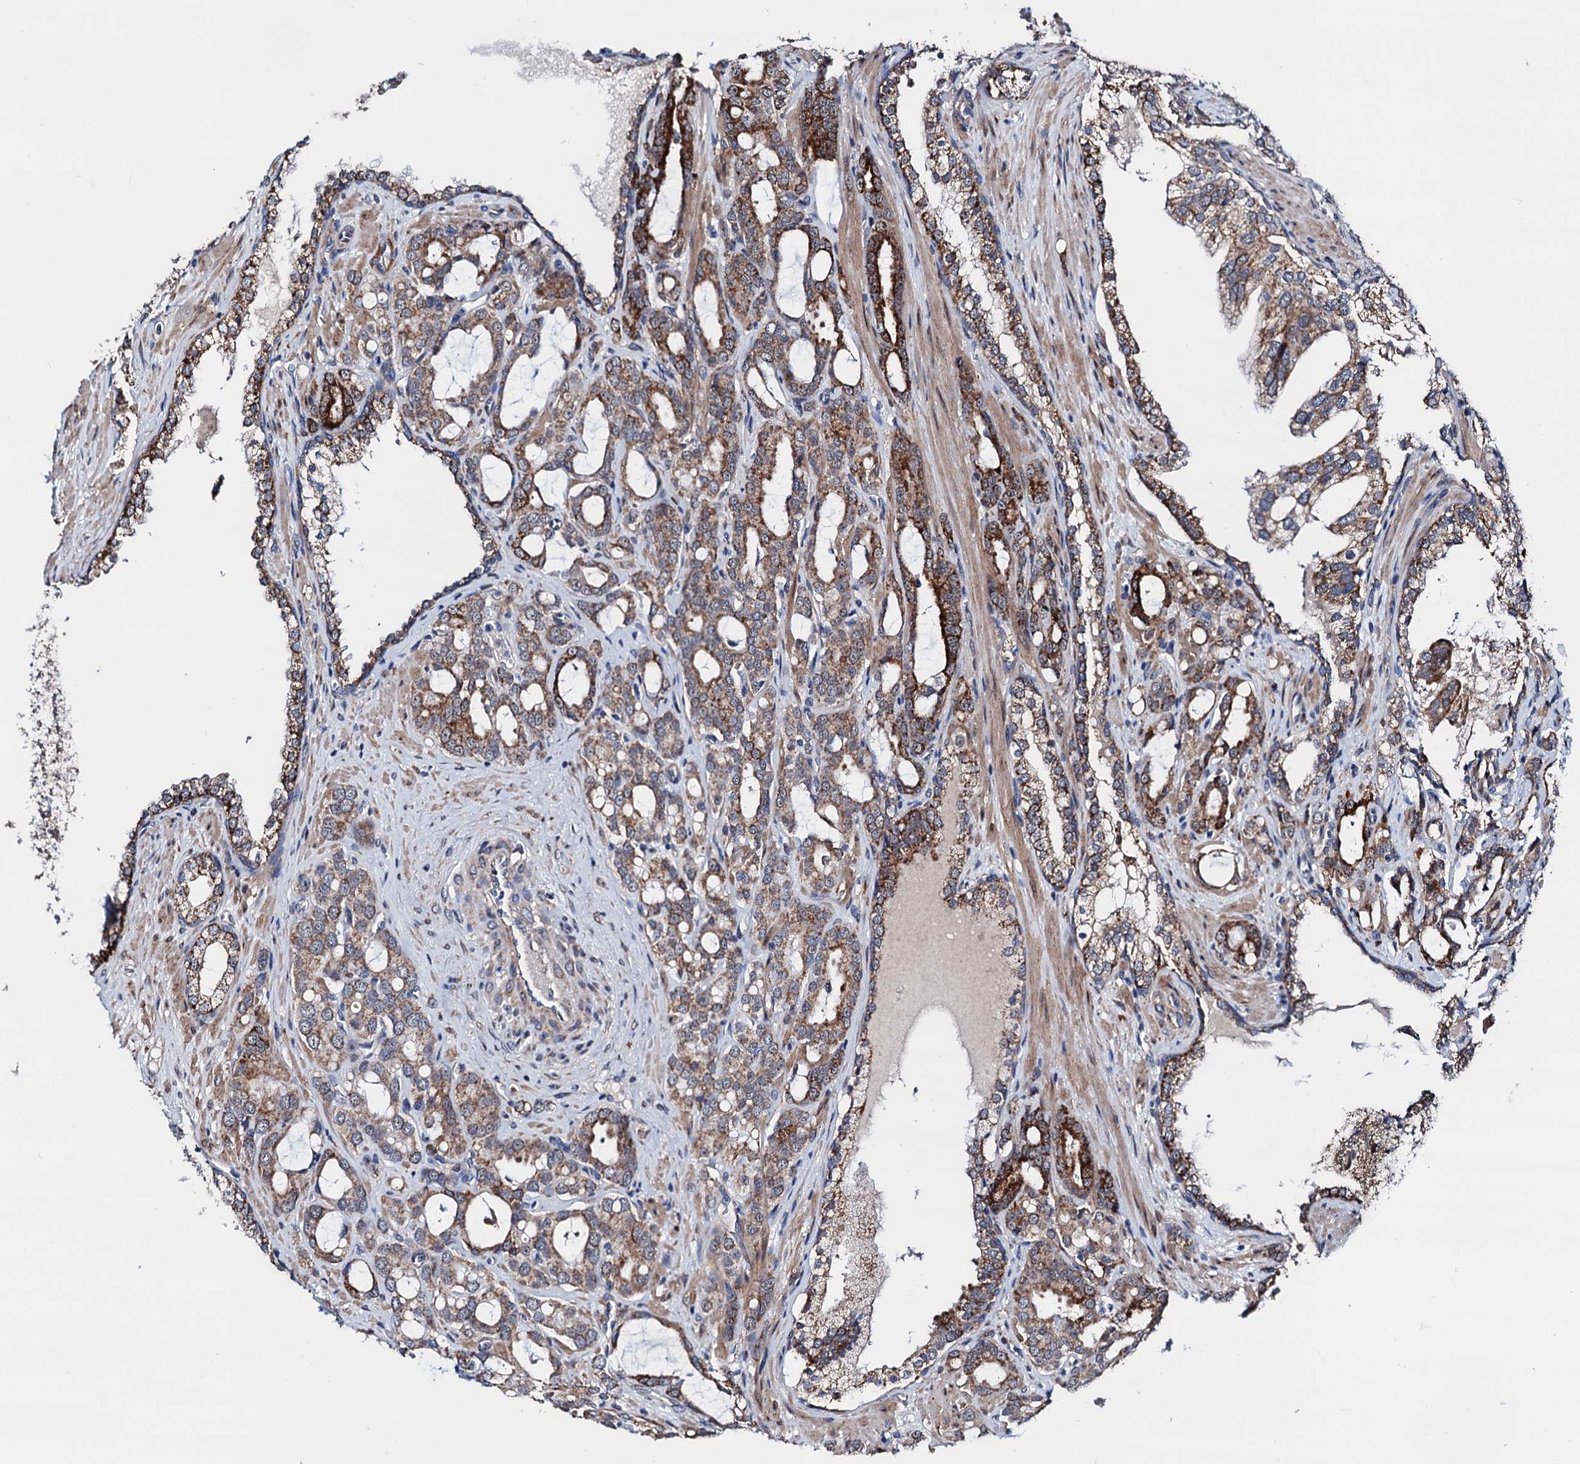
{"staining": {"intensity": "strong", "quantity": ">75%", "location": "cytoplasmic/membranous"}, "tissue": "prostate cancer", "cell_type": "Tumor cells", "image_type": "cancer", "snomed": [{"axis": "morphology", "description": "Adenocarcinoma, High grade"}, {"axis": "topography", "description": "Prostate"}], "caption": "Immunohistochemistry staining of prostate high-grade adenocarcinoma, which exhibits high levels of strong cytoplasmic/membranous expression in approximately >75% of tumor cells indicating strong cytoplasmic/membranous protein staining. The staining was performed using DAB (brown) for protein detection and nuclei were counterstained in hematoxylin (blue).", "gene": "COA4", "patient": {"sex": "male", "age": 72}}